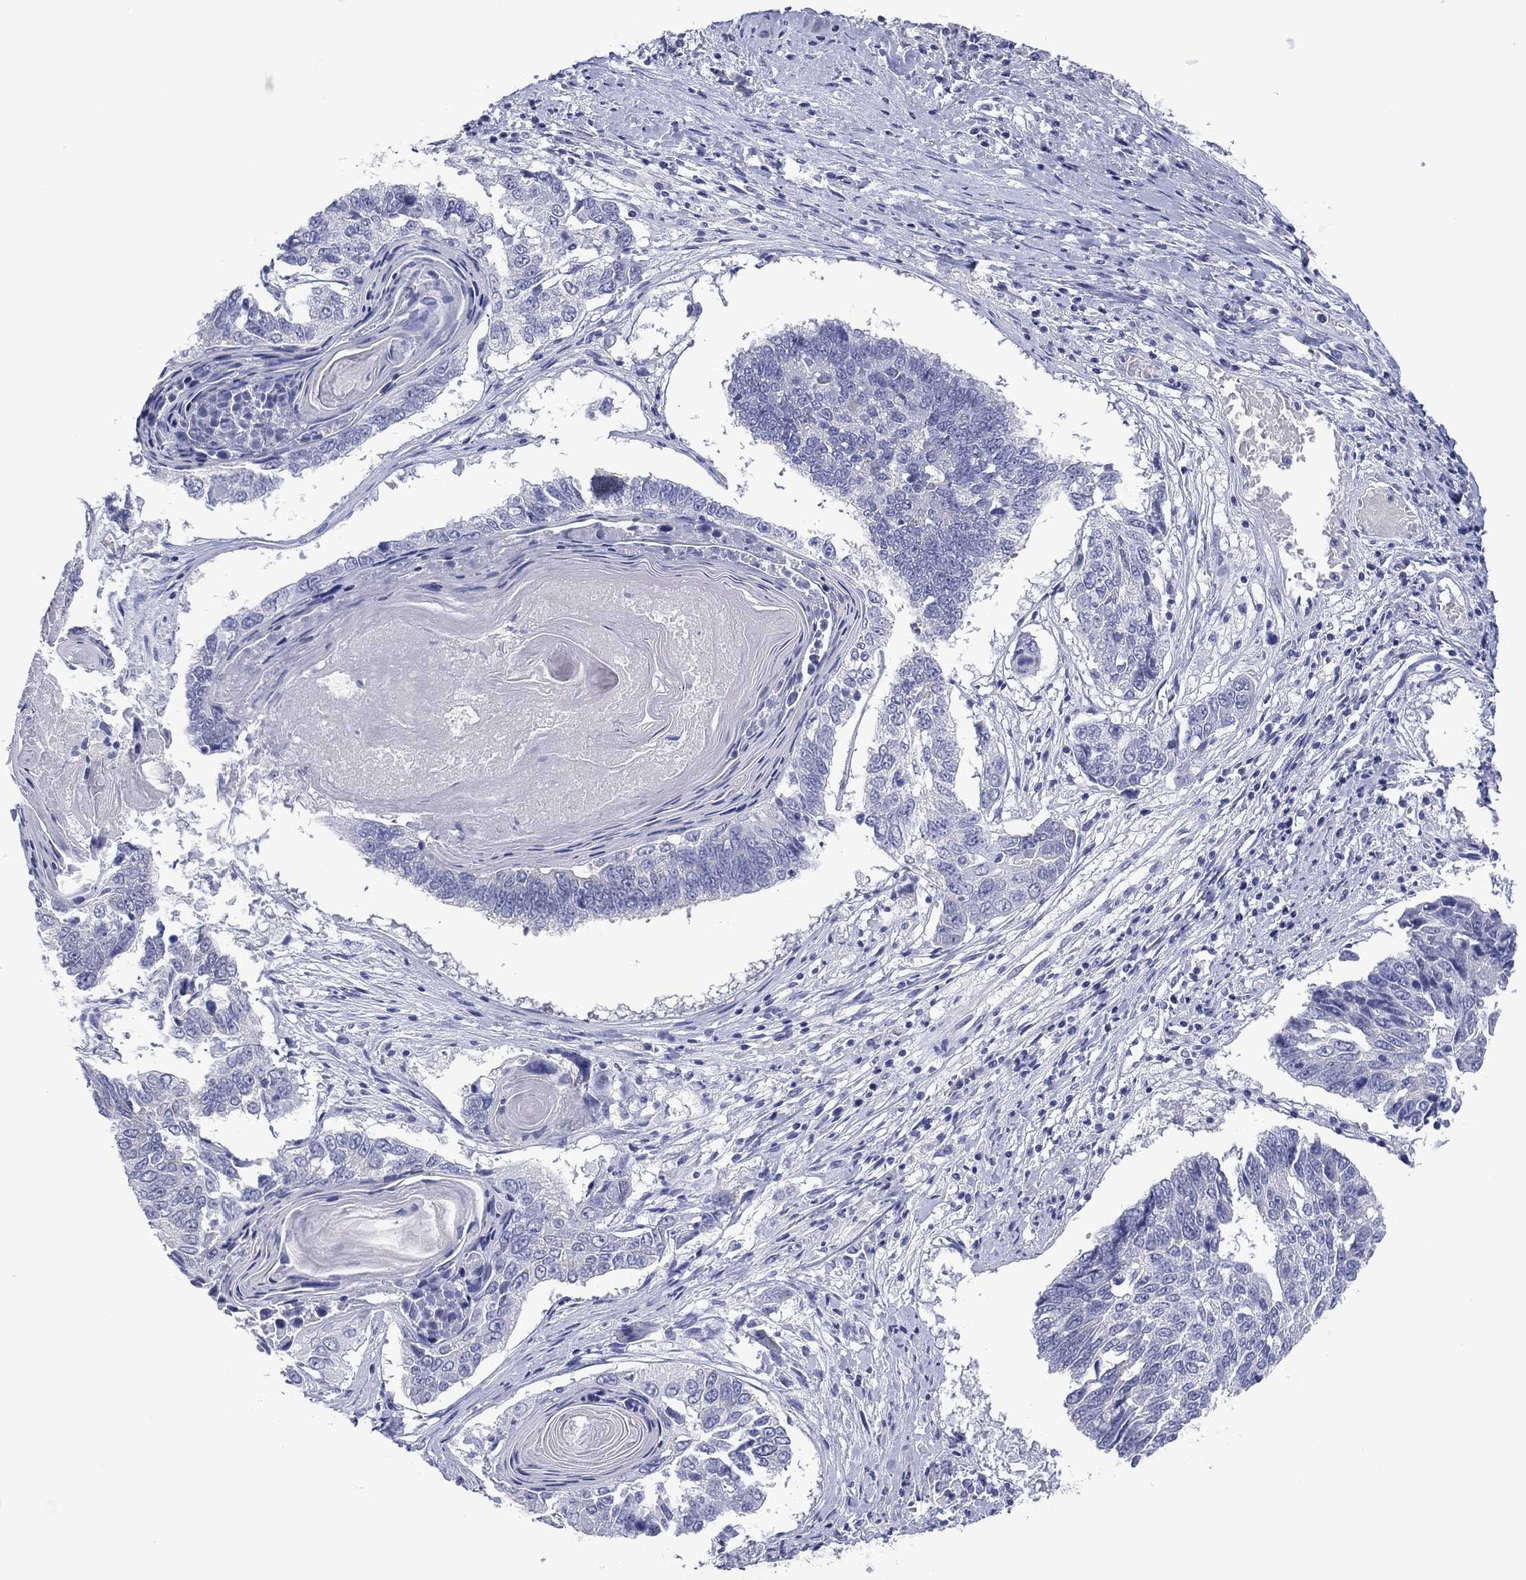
{"staining": {"intensity": "negative", "quantity": "none", "location": "none"}, "tissue": "lung cancer", "cell_type": "Tumor cells", "image_type": "cancer", "snomed": [{"axis": "morphology", "description": "Squamous cell carcinoma, NOS"}, {"axis": "topography", "description": "Lung"}], "caption": "This is an immunohistochemistry (IHC) micrograph of human lung cancer (squamous cell carcinoma). There is no positivity in tumor cells.", "gene": "UTF1", "patient": {"sex": "male", "age": 73}}